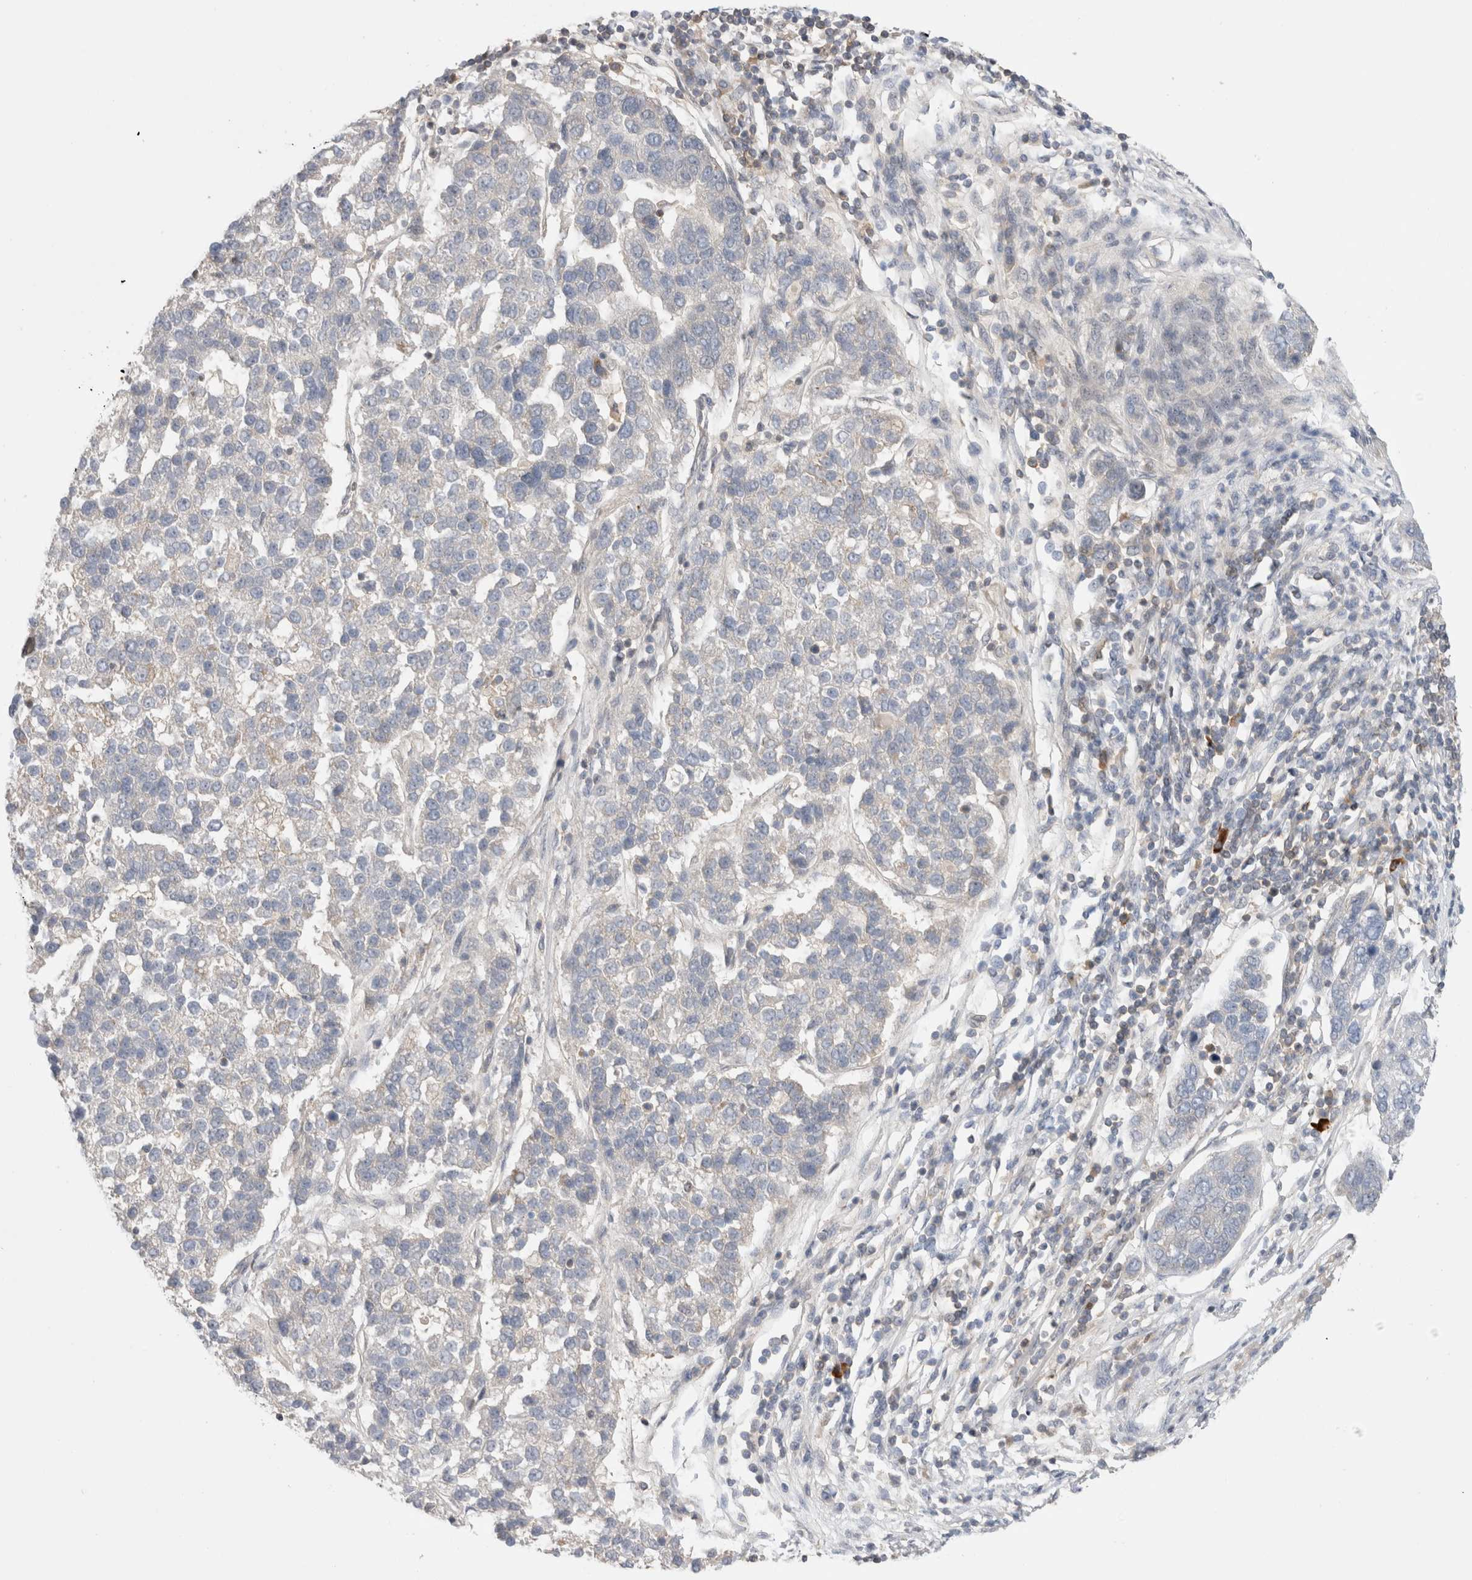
{"staining": {"intensity": "negative", "quantity": "none", "location": "none"}, "tissue": "pancreatic cancer", "cell_type": "Tumor cells", "image_type": "cancer", "snomed": [{"axis": "morphology", "description": "Adenocarcinoma, NOS"}, {"axis": "topography", "description": "Pancreas"}], "caption": "Histopathology image shows no protein expression in tumor cells of pancreatic cancer tissue.", "gene": "NFKB1", "patient": {"sex": "female", "age": 61}}